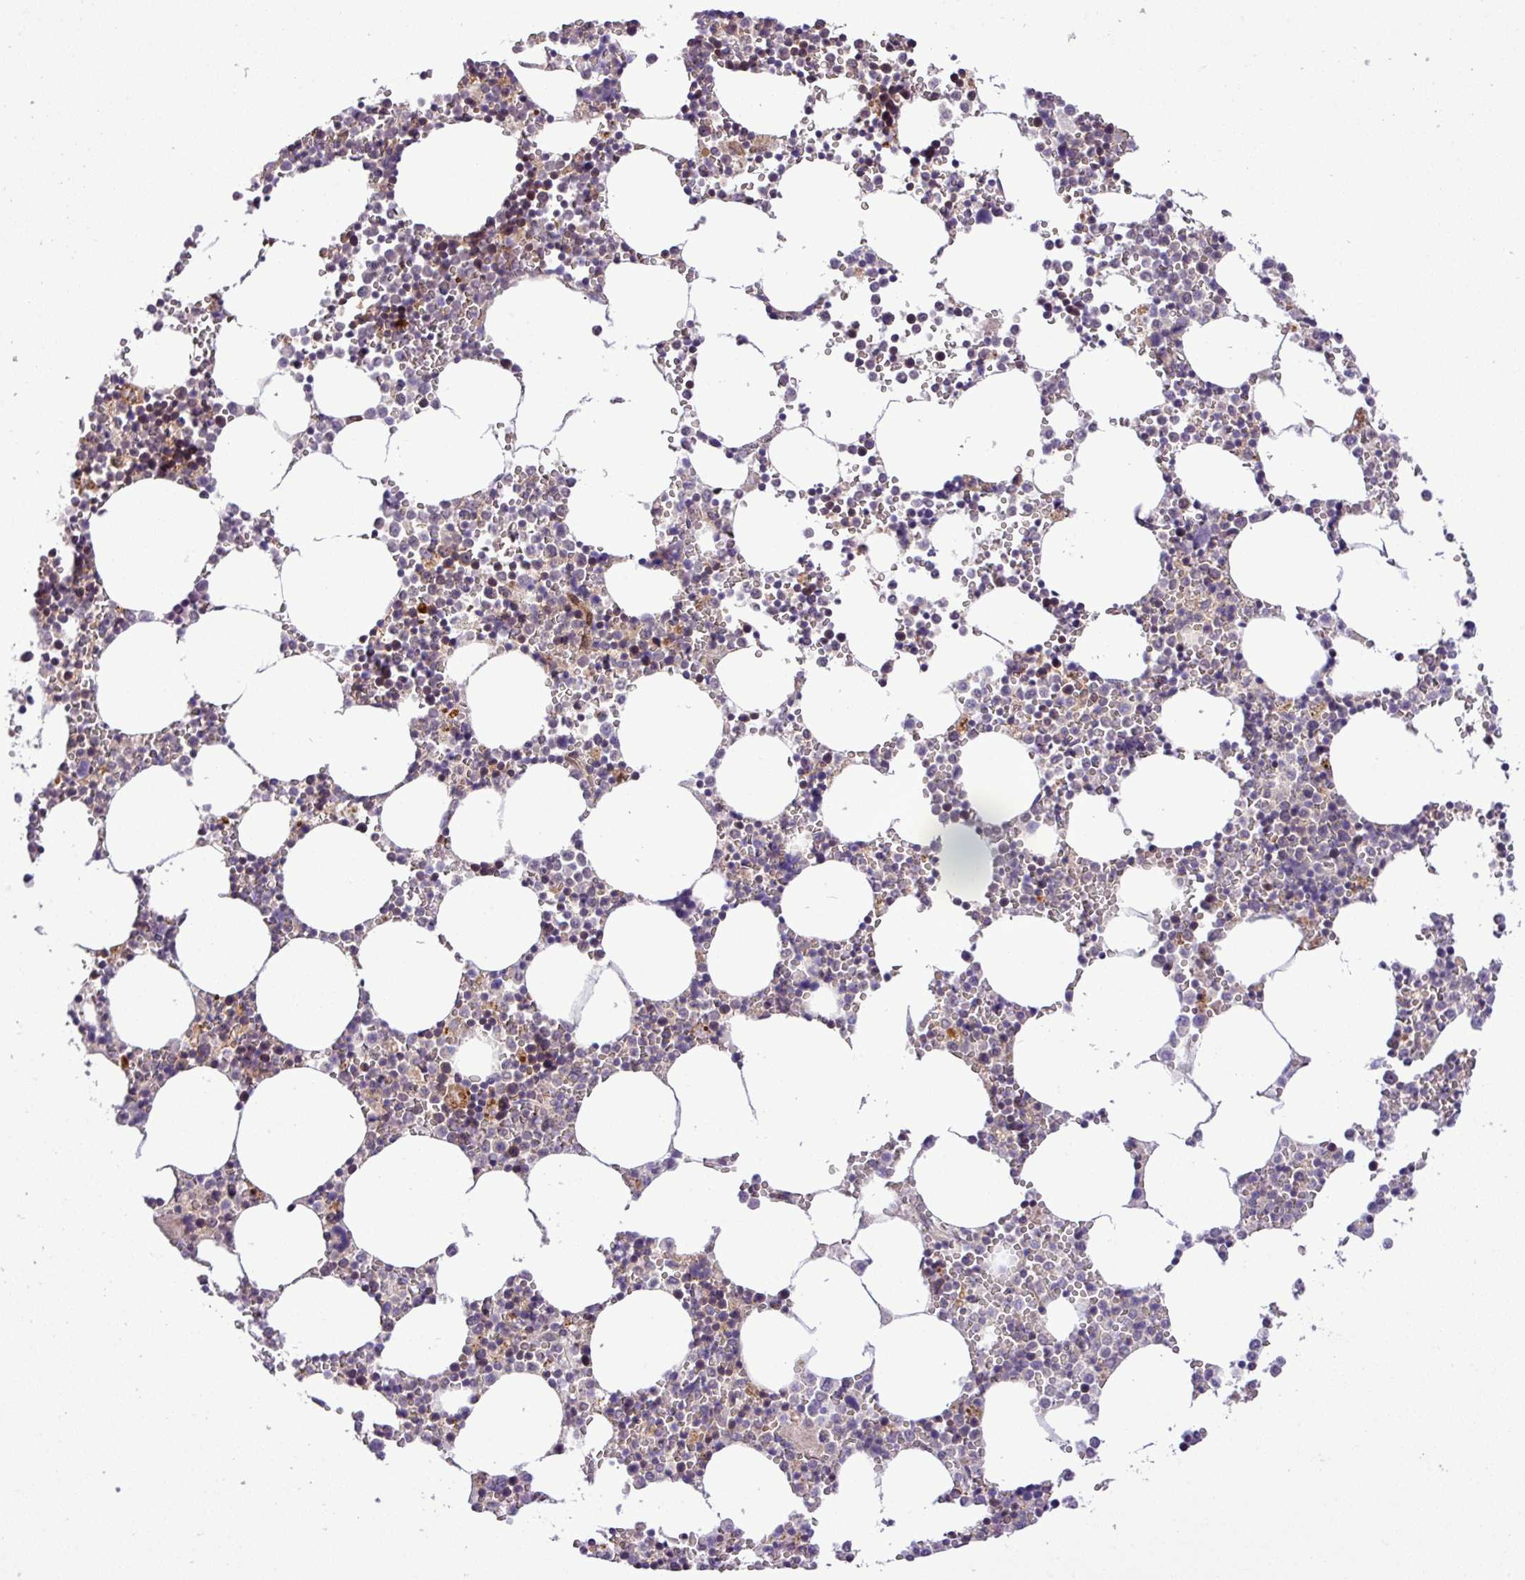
{"staining": {"intensity": "moderate", "quantity": "25%-75%", "location": "cytoplasmic/membranous,nuclear"}, "tissue": "bone marrow", "cell_type": "Hematopoietic cells", "image_type": "normal", "snomed": [{"axis": "morphology", "description": "Normal tissue, NOS"}, {"axis": "topography", "description": "Bone marrow"}], "caption": "DAB immunohistochemical staining of unremarkable human bone marrow demonstrates moderate cytoplasmic/membranous,nuclear protein positivity in about 25%-75% of hematopoietic cells. The staining was performed using DAB to visualize the protein expression in brown, while the nuclei were stained in blue with hematoxylin (Magnification: 20x).", "gene": "CARHSP1", "patient": {"sex": "female", "age": 64}}